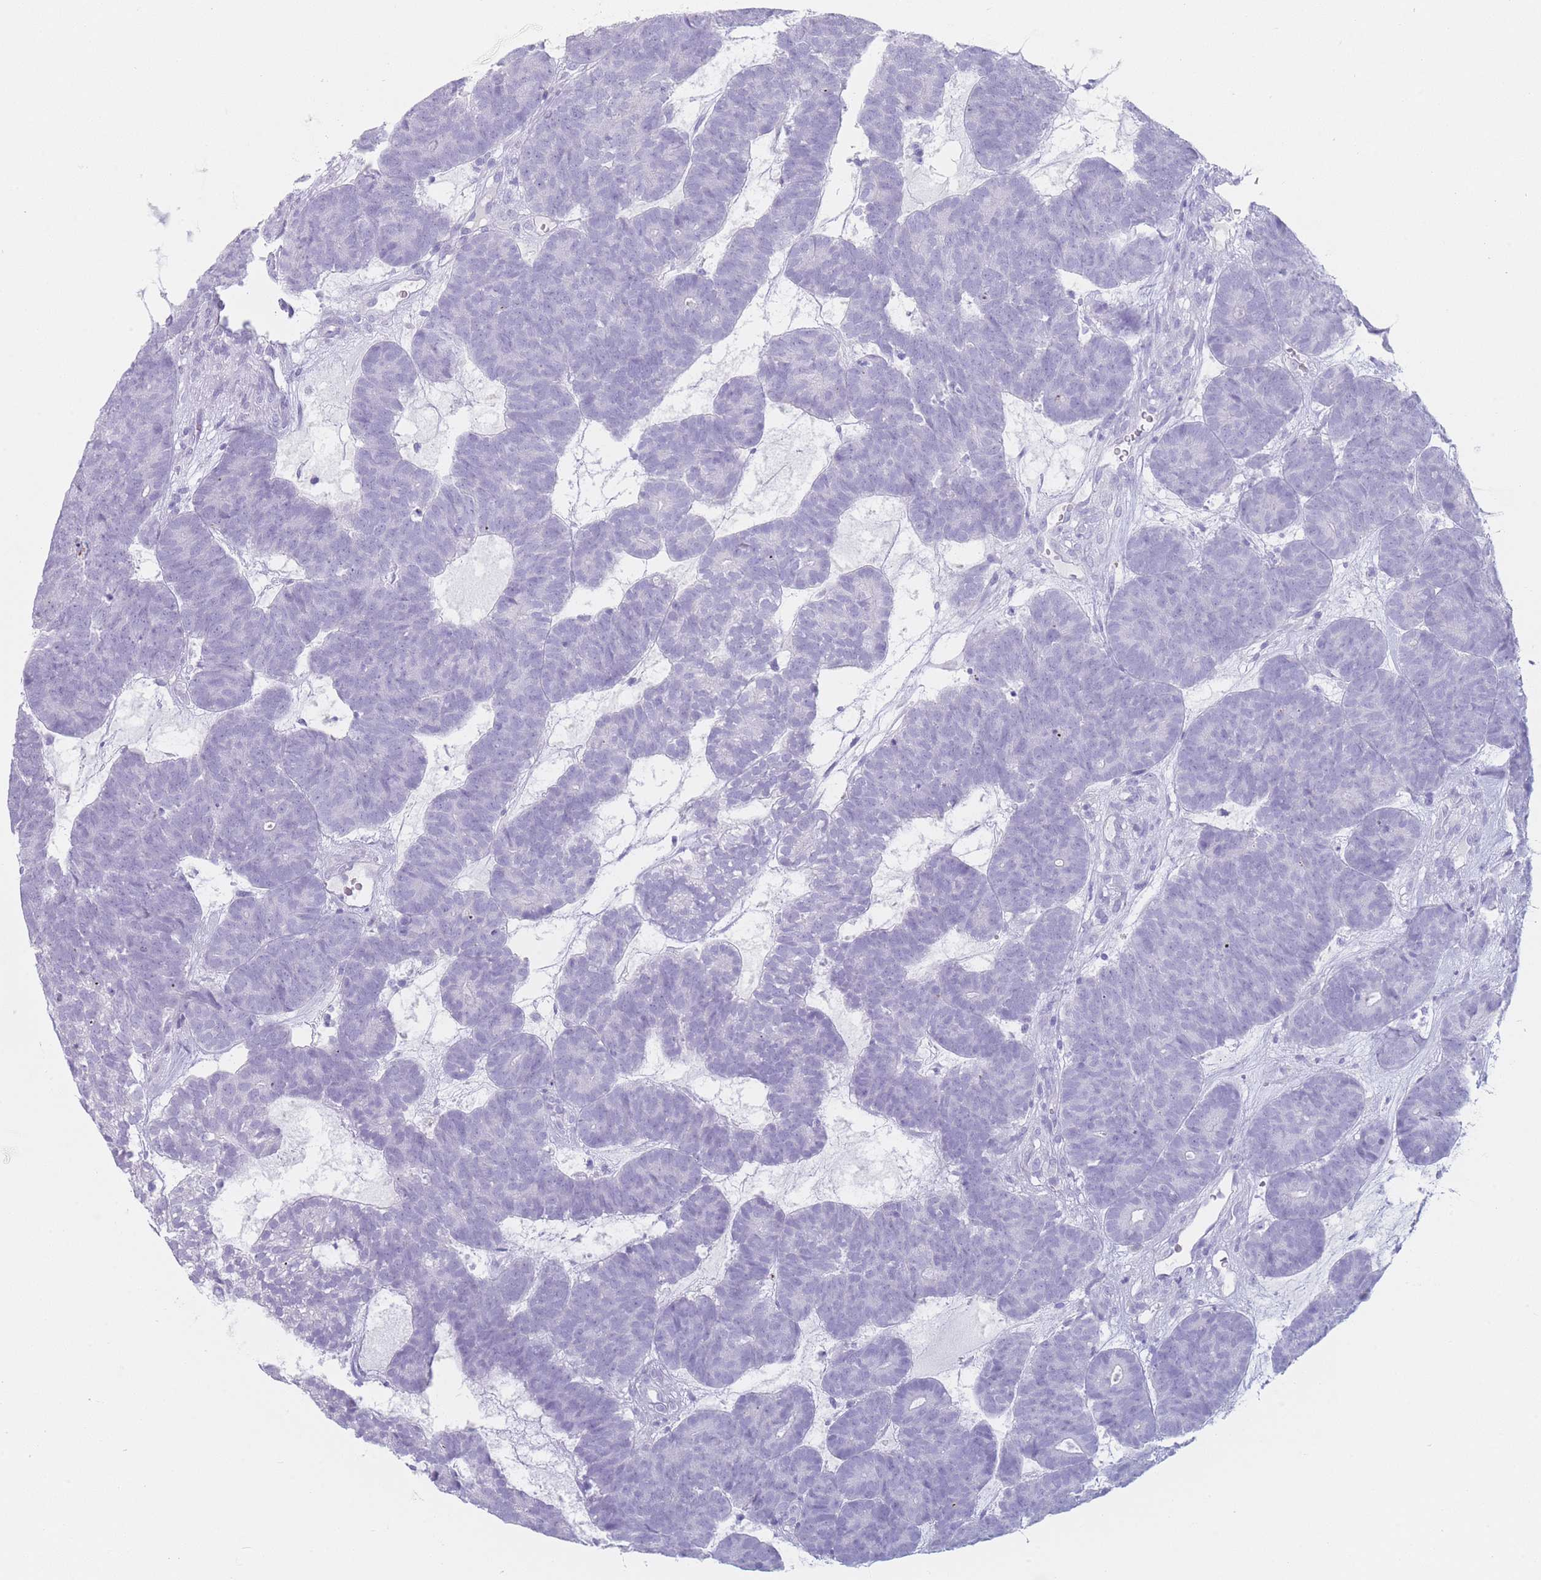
{"staining": {"intensity": "negative", "quantity": "none", "location": "none"}, "tissue": "head and neck cancer", "cell_type": "Tumor cells", "image_type": "cancer", "snomed": [{"axis": "morphology", "description": "Adenocarcinoma, NOS"}, {"axis": "topography", "description": "Head-Neck"}], "caption": "Head and neck adenocarcinoma stained for a protein using immunohistochemistry reveals no expression tumor cells.", "gene": "GPR12", "patient": {"sex": "female", "age": 81}}